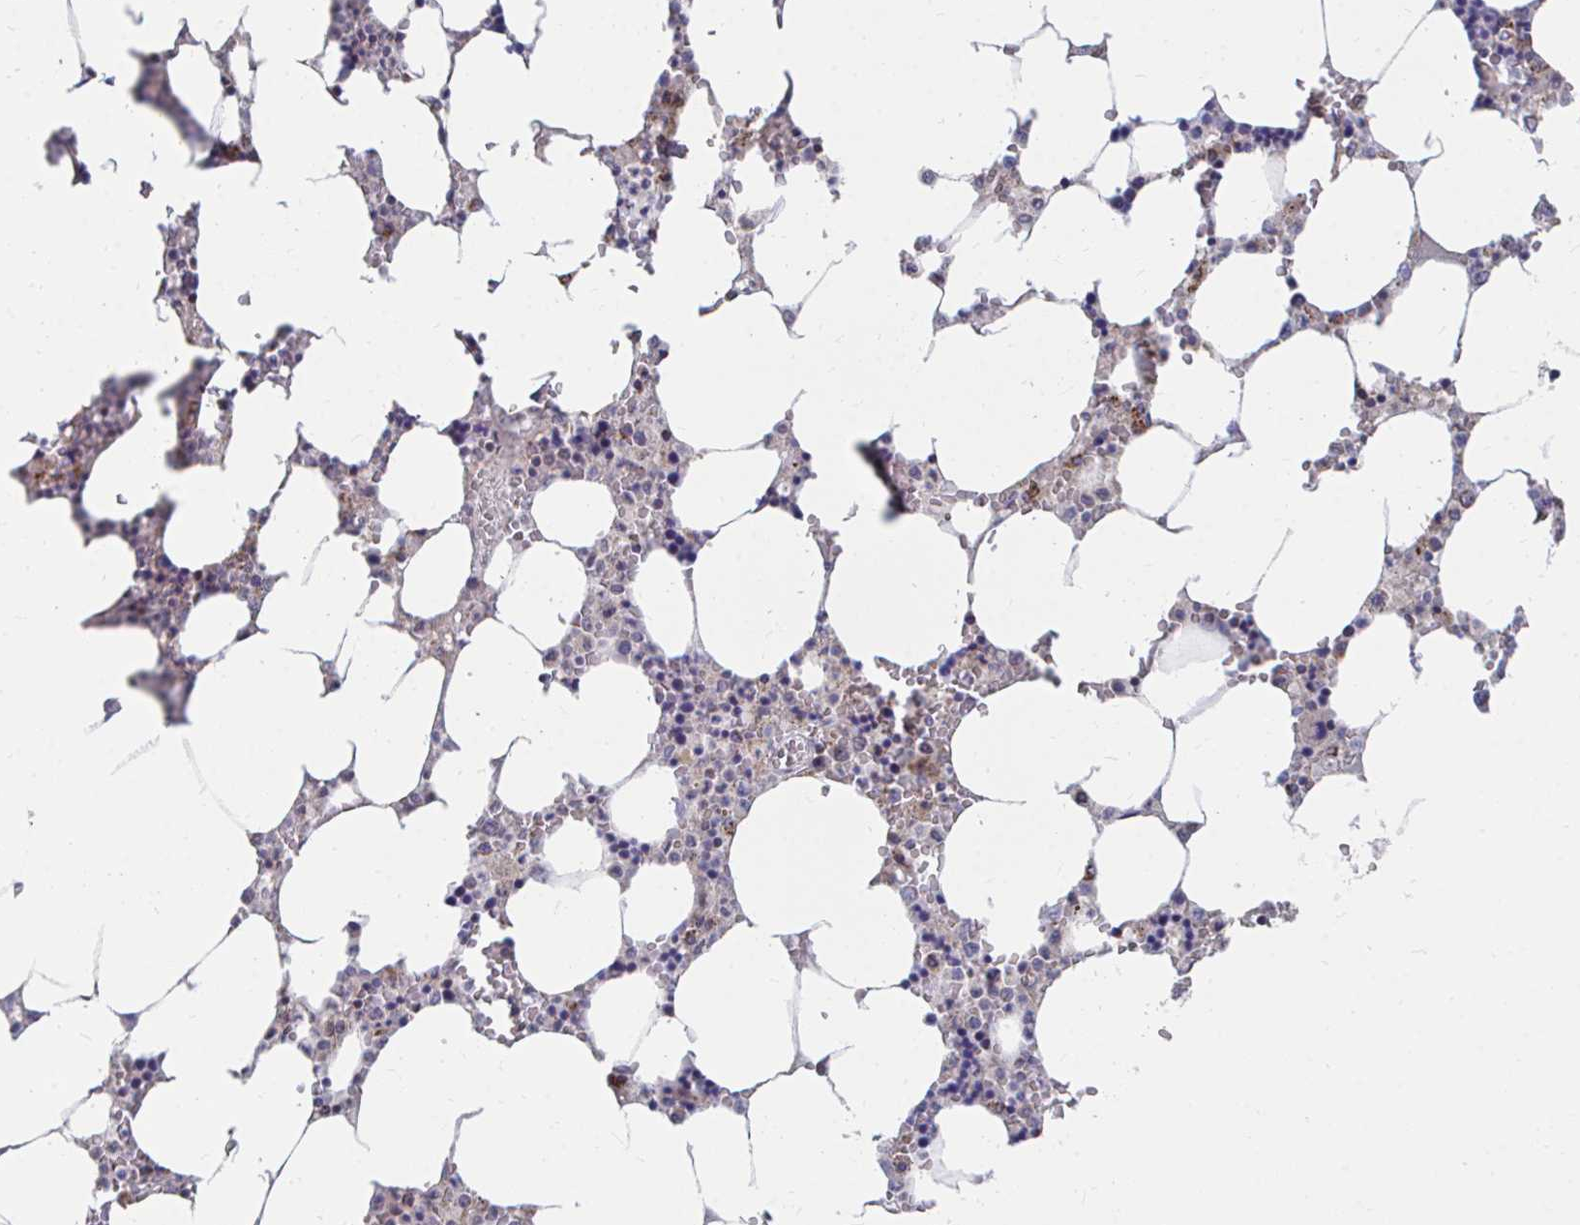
{"staining": {"intensity": "weak", "quantity": "<25%", "location": "cytoplasmic/membranous"}, "tissue": "bone marrow", "cell_type": "Hematopoietic cells", "image_type": "normal", "snomed": [{"axis": "morphology", "description": "Normal tissue, NOS"}, {"axis": "topography", "description": "Bone marrow"}], "caption": "Bone marrow stained for a protein using IHC exhibits no positivity hematopoietic cells.", "gene": "PEX3", "patient": {"sex": "male", "age": 64}}